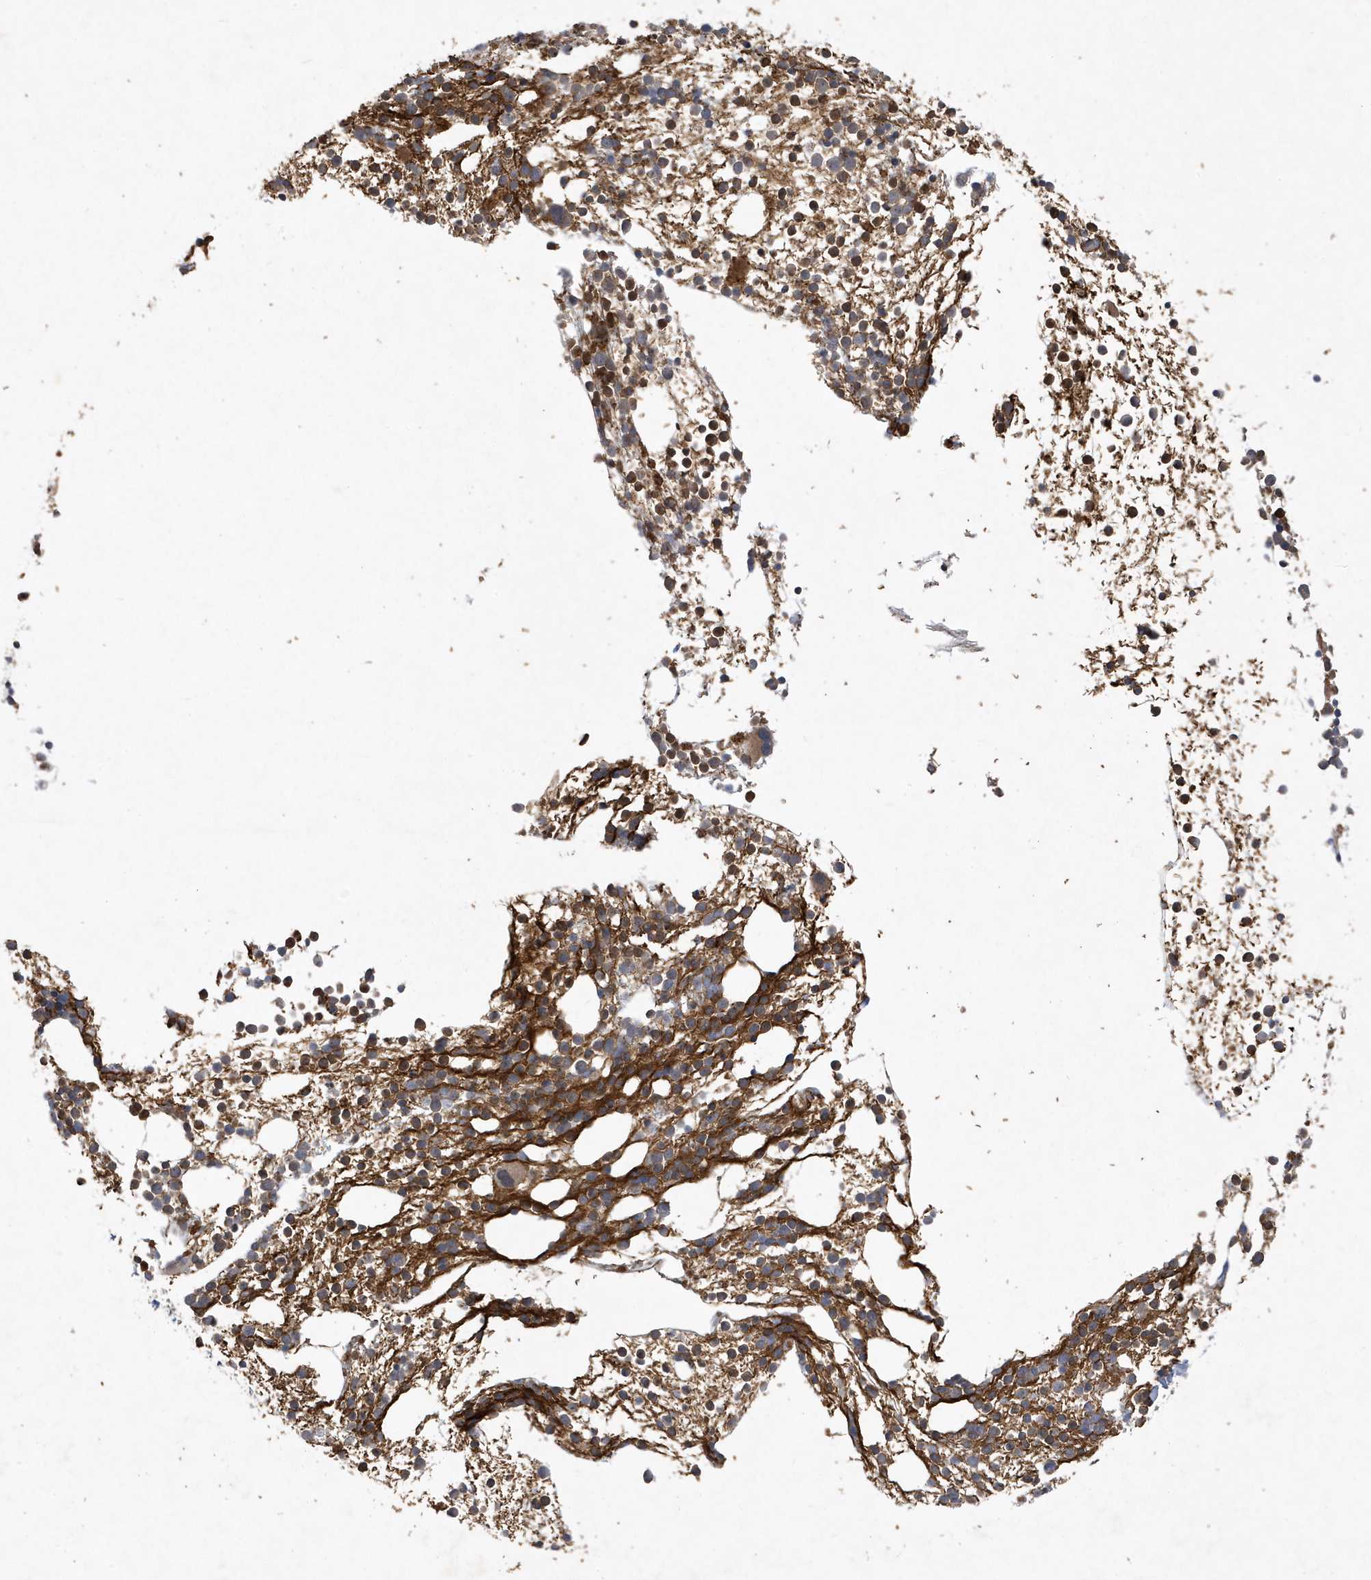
{"staining": {"intensity": "strong", "quantity": "25%-75%", "location": "cytoplasmic/membranous"}, "tissue": "bone marrow", "cell_type": "Hematopoietic cells", "image_type": "normal", "snomed": [{"axis": "morphology", "description": "Normal tissue, NOS"}, {"axis": "topography", "description": "Bone marrow"}], "caption": "Immunohistochemical staining of benign human bone marrow shows strong cytoplasmic/membranous protein expression in about 25%-75% of hematopoietic cells. (DAB IHC, brown staining for protein, blue staining for nuclei).", "gene": "LAPTM4A", "patient": {"sex": "male", "age": 54}}